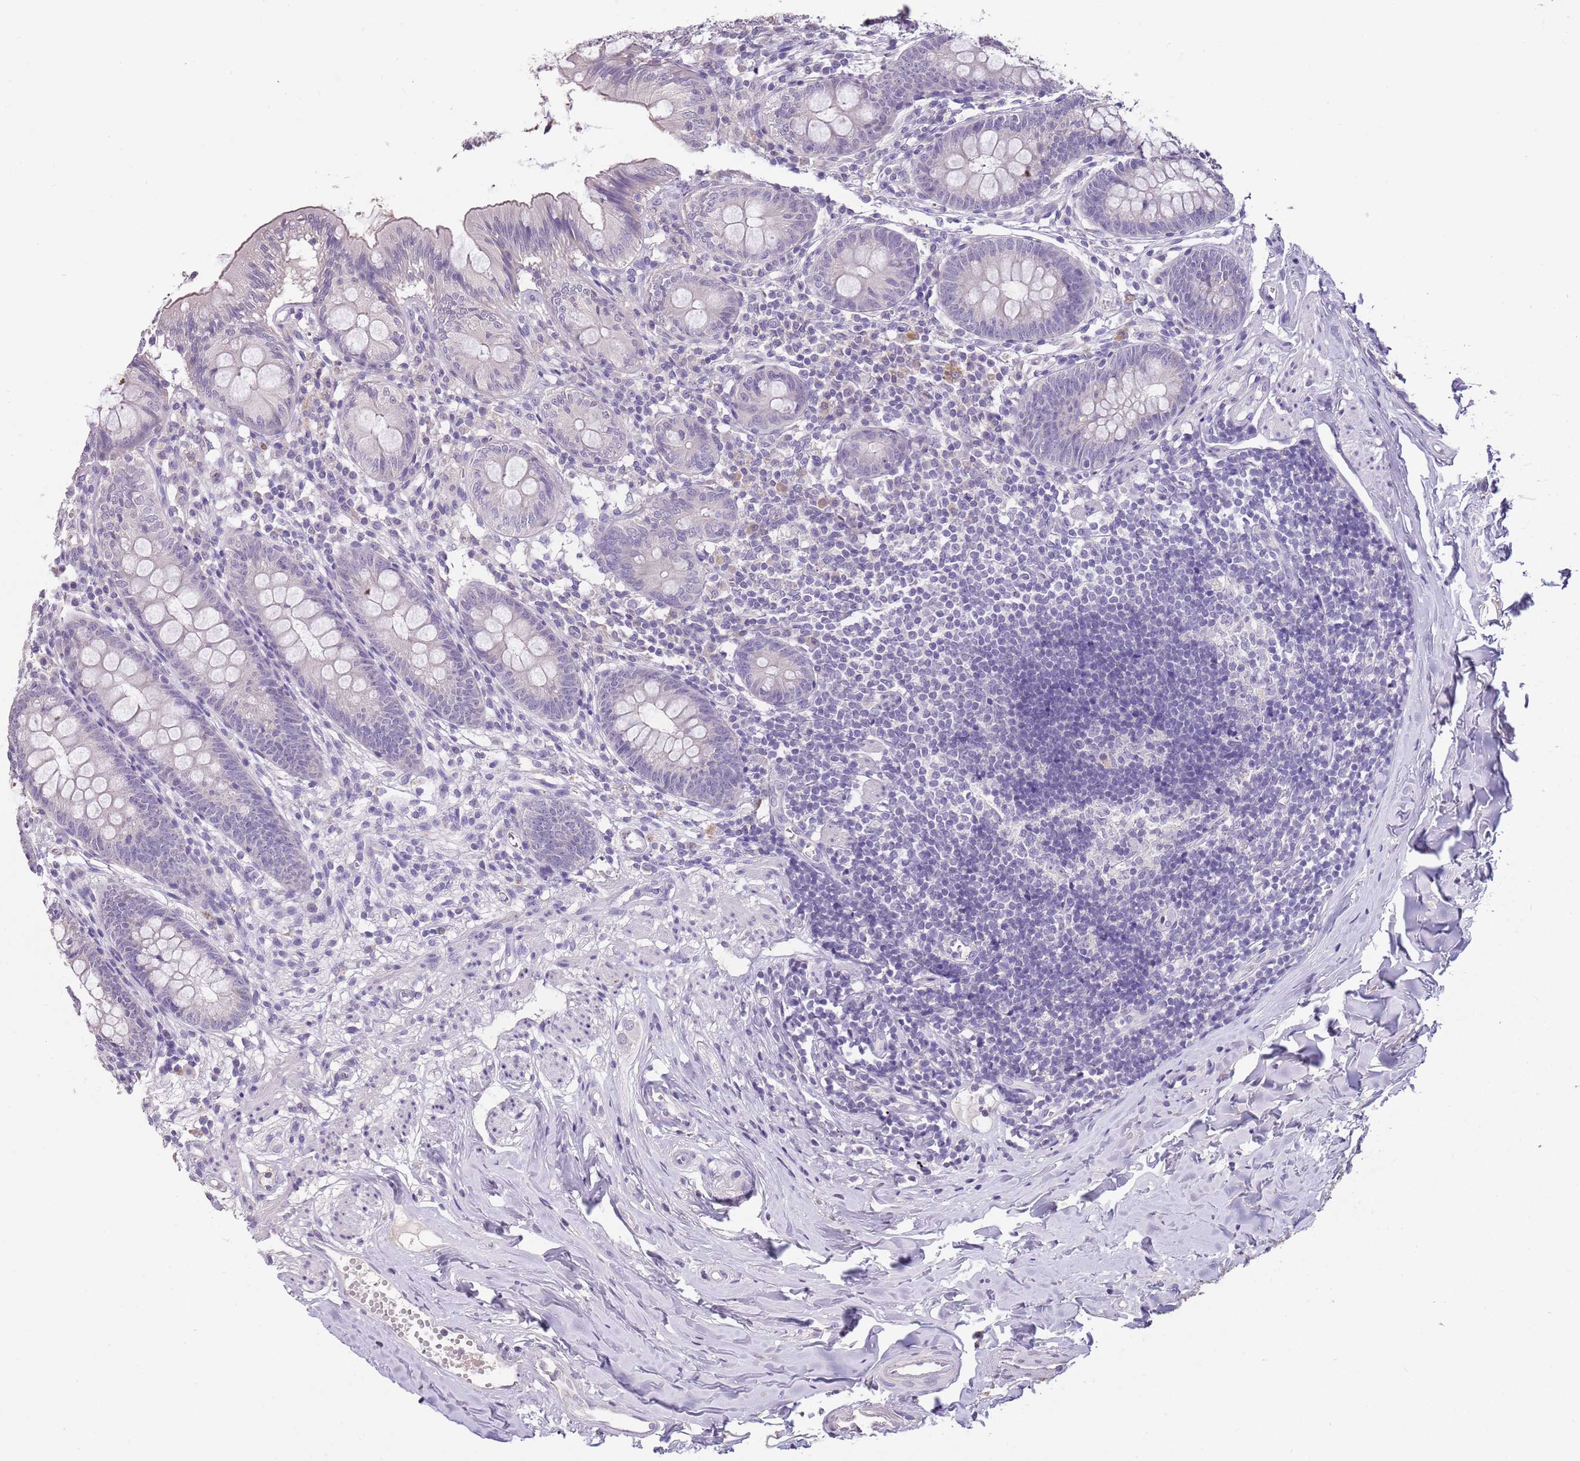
{"staining": {"intensity": "negative", "quantity": "none", "location": "none"}, "tissue": "appendix", "cell_type": "Glandular cells", "image_type": "normal", "snomed": [{"axis": "morphology", "description": "Normal tissue, NOS"}, {"axis": "topography", "description": "Appendix"}], "caption": "Immunohistochemical staining of benign appendix displays no significant expression in glandular cells. (DAB (3,3'-diaminobenzidine) immunohistochemistry (IHC) visualized using brightfield microscopy, high magnification).", "gene": "SLC35E3", "patient": {"sex": "female", "age": 51}}